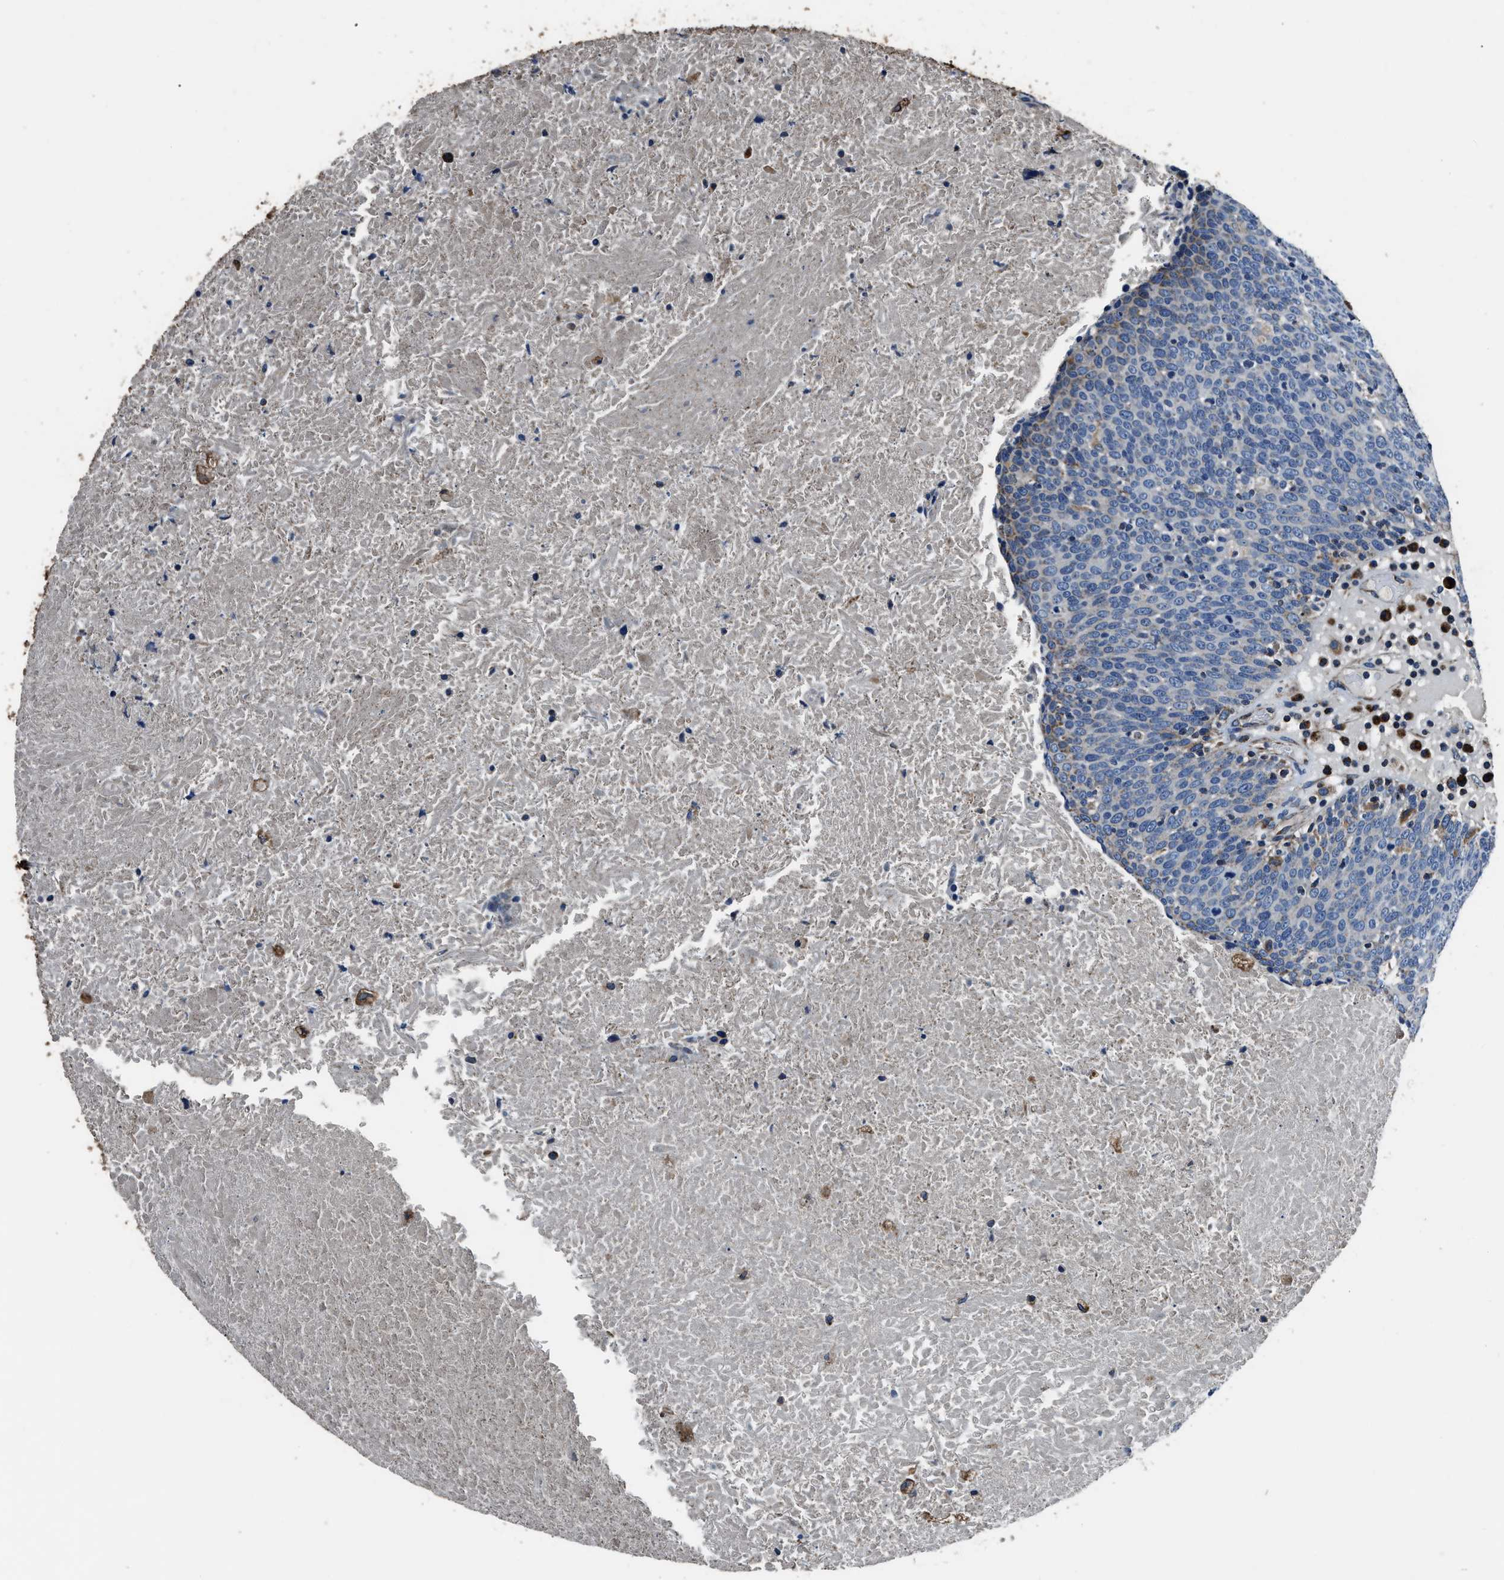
{"staining": {"intensity": "negative", "quantity": "none", "location": "none"}, "tissue": "head and neck cancer", "cell_type": "Tumor cells", "image_type": "cancer", "snomed": [{"axis": "morphology", "description": "Squamous cell carcinoma, NOS"}, {"axis": "morphology", "description": "Squamous cell carcinoma, metastatic, NOS"}, {"axis": "topography", "description": "Lymph node"}, {"axis": "topography", "description": "Head-Neck"}], "caption": "Immunohistochemistry (IHC) of head and neck cancer shows no staining in tumor cells. (DAB (3,3'-diaminobenzidine) immunohistochemistry, high magnification).", "gene": "OGDH", "patient": {"sex": "male", "age": 62}}